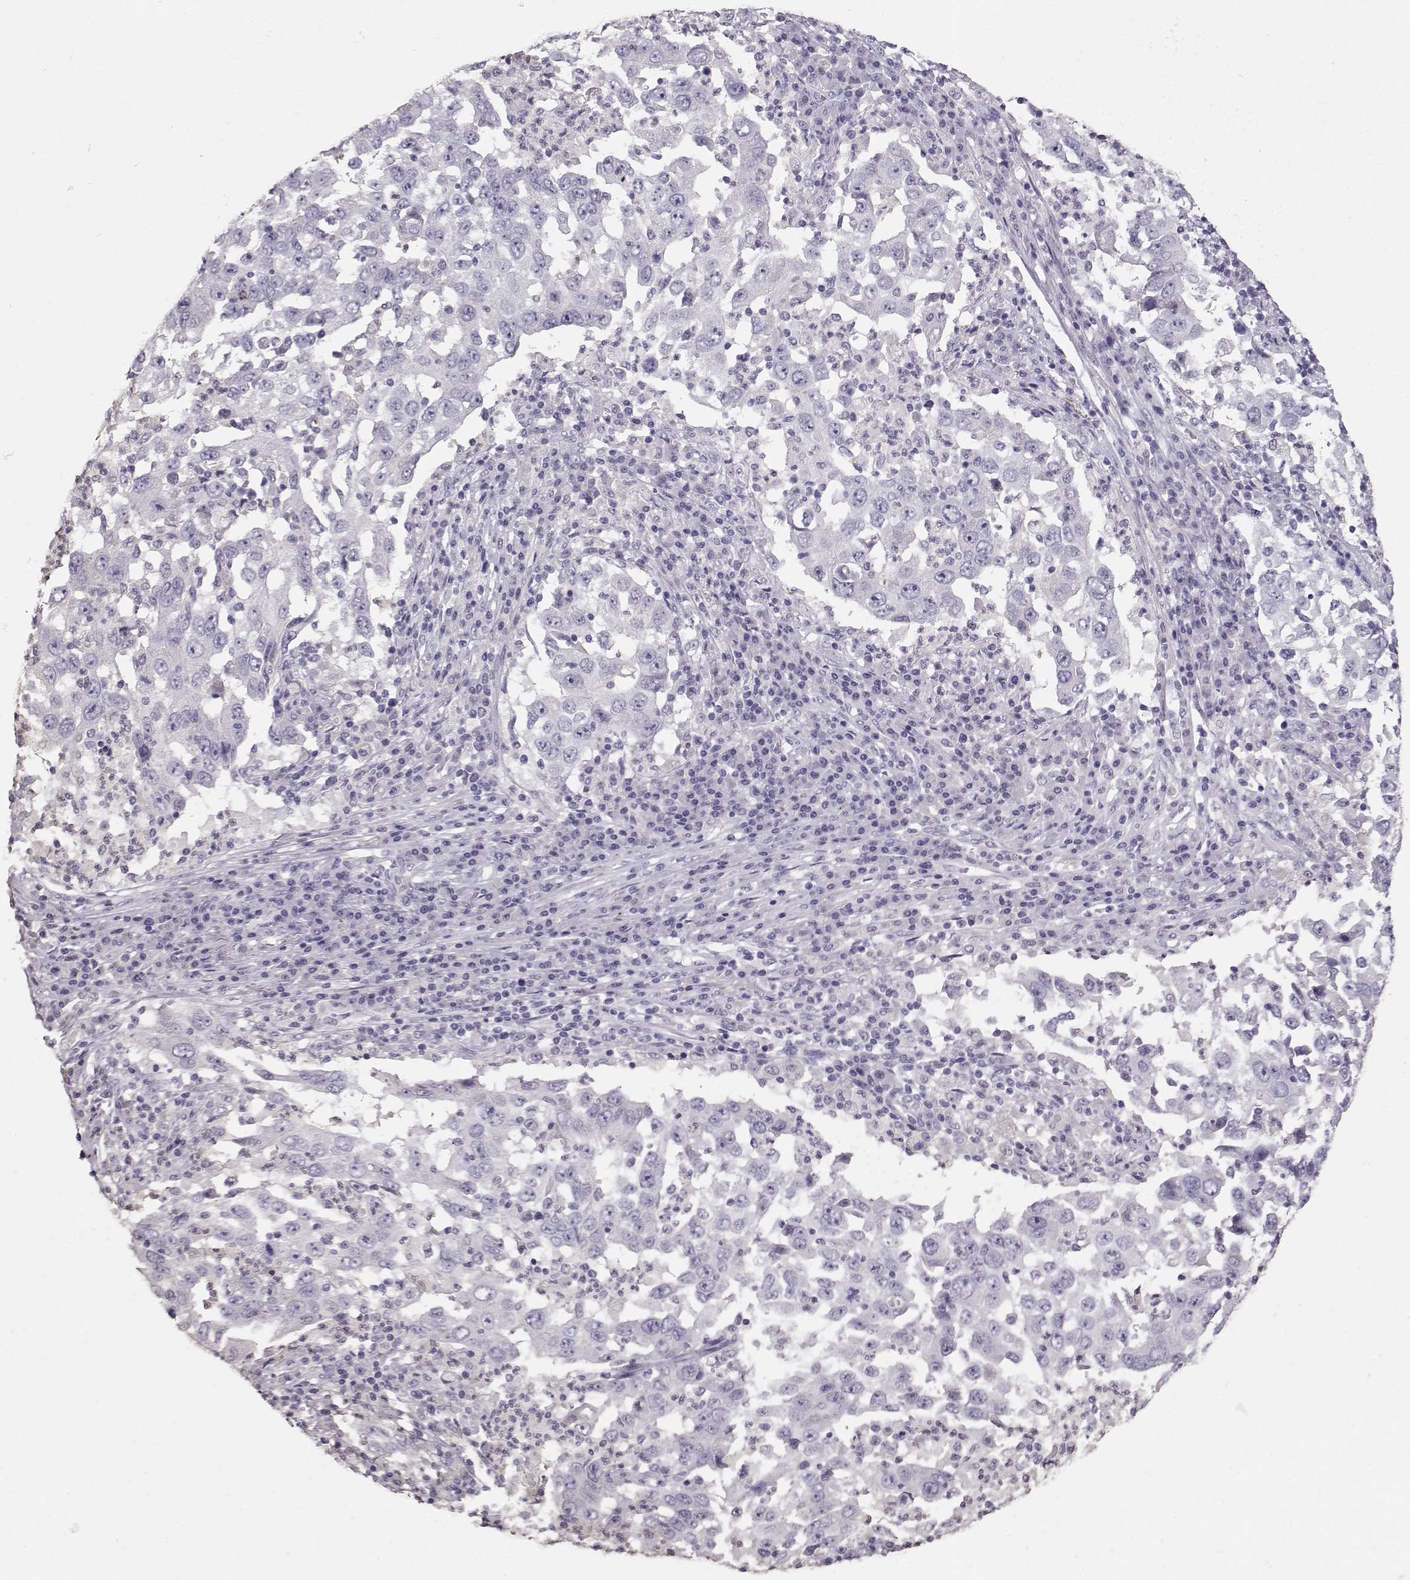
{"staining": {"intensity": "negative", "quantity": "none", "location": "none"}, "tissue": "lung cancer", "cell_type": "Tumor cells", "image_type": "cancer", "snomed": [{"axis": "morphology", "description": "Adenocarcinoma, NOS"}, {"axis": "topography", "description": "Lung"}], "caption": "Immunohistochemical staining of human adenocarcinoma (lung) exhibits no significant staining in tumor cells.", "gene": "POU1F1", "patient": {"sex": "male", "age": 73}}